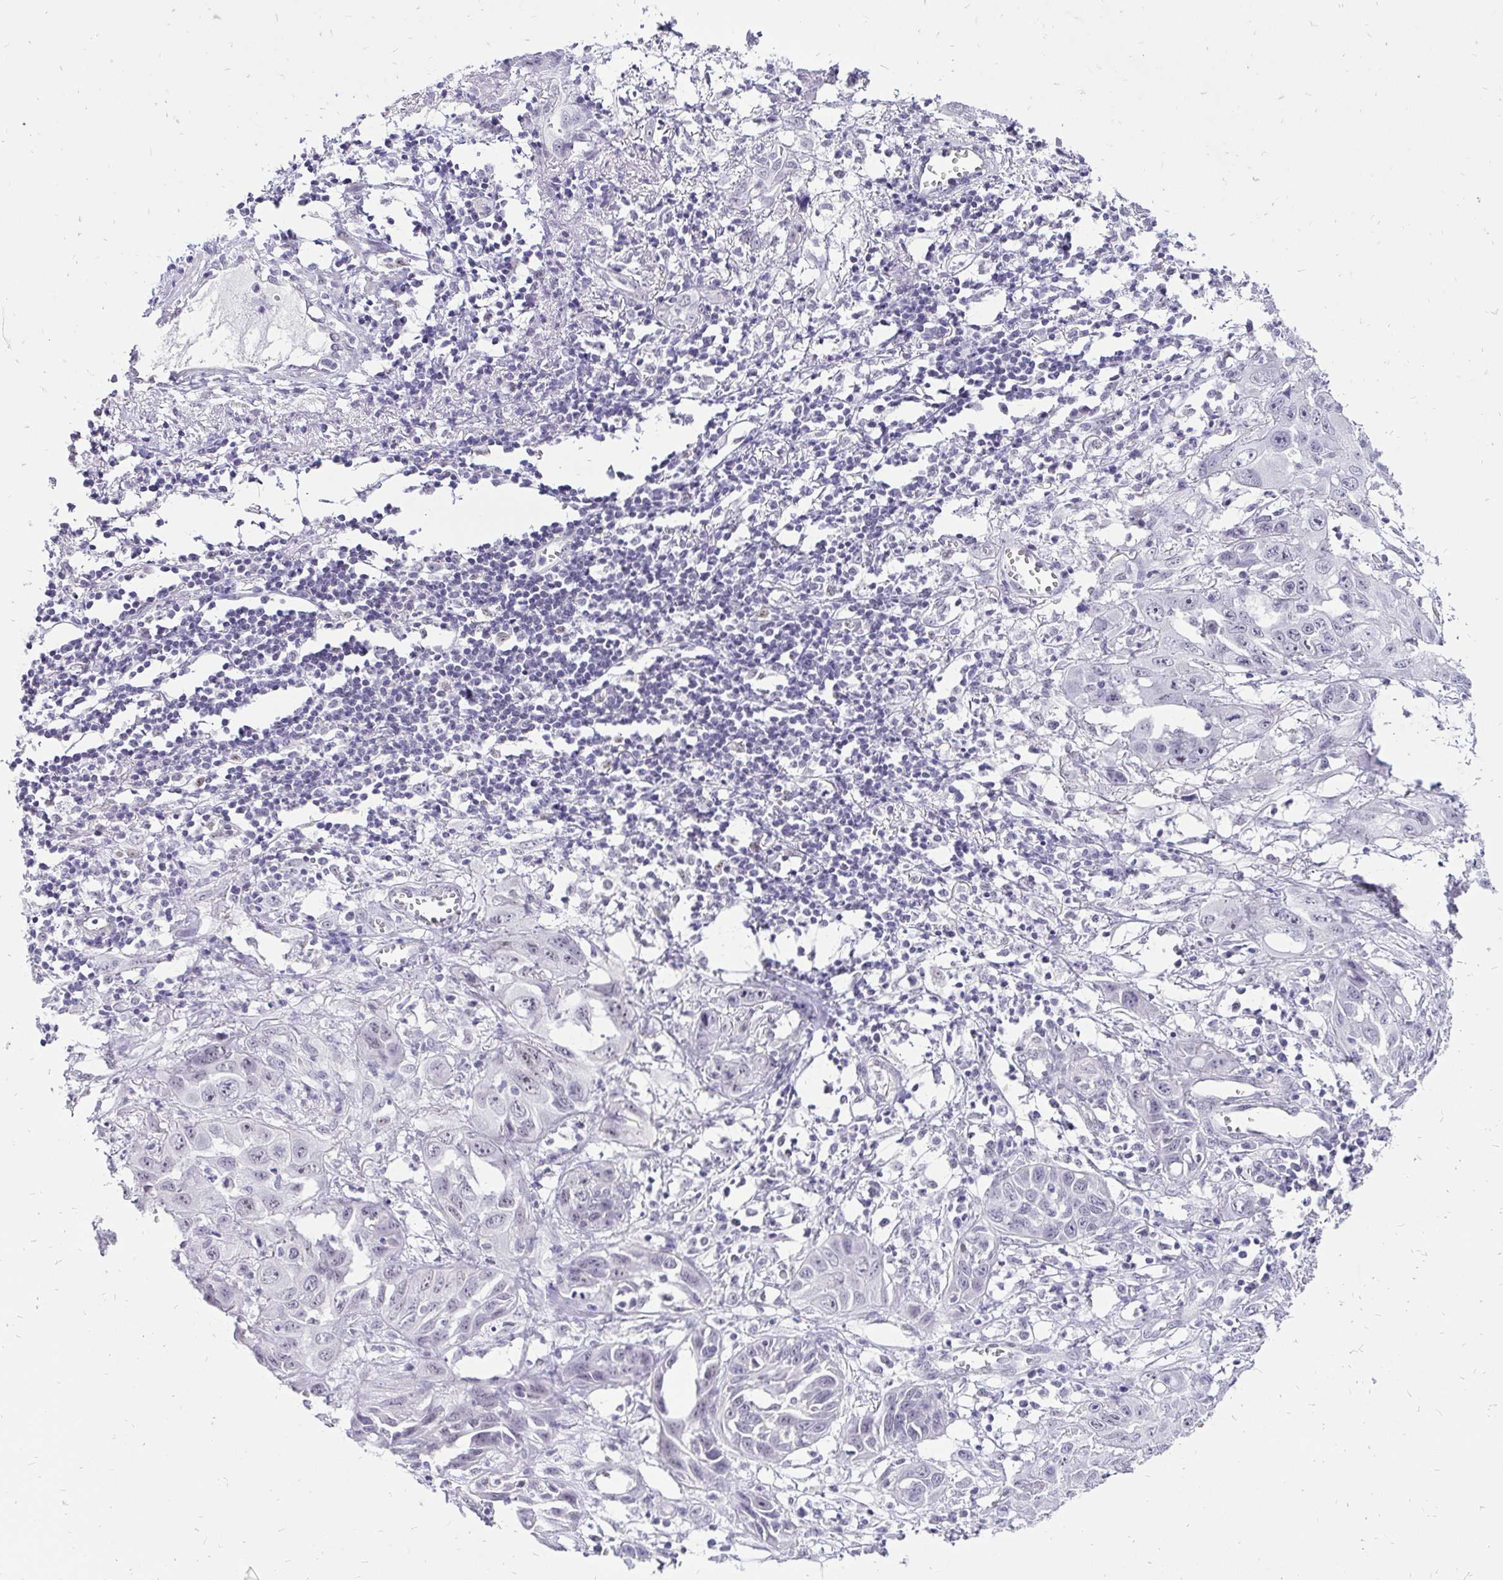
{"staining": {"intensity": "negative", "quantity": "none", "location": "none"}, "tissue": "skin cancer", "cell_type": "Tumor cells", "image_type": "cancer", "snomed": [{"axis": "morphology", "description": "Squamous cell carcinoma, NOS"}, {"axis": "topography", "description": "Skin"}, {"axis": "topography", "description": "Vulva"}], "caption": "A high-resolution micrograph shows immunohistochemistry staining of skin cancer, which demonstrates no significant staining in tumor cells. (DAB (3,3'-diaminobenzidine) IHC with hematoxylin counter stain).", "gene": "ZNF860", "patient": {"sex": "female", "age": 71}}